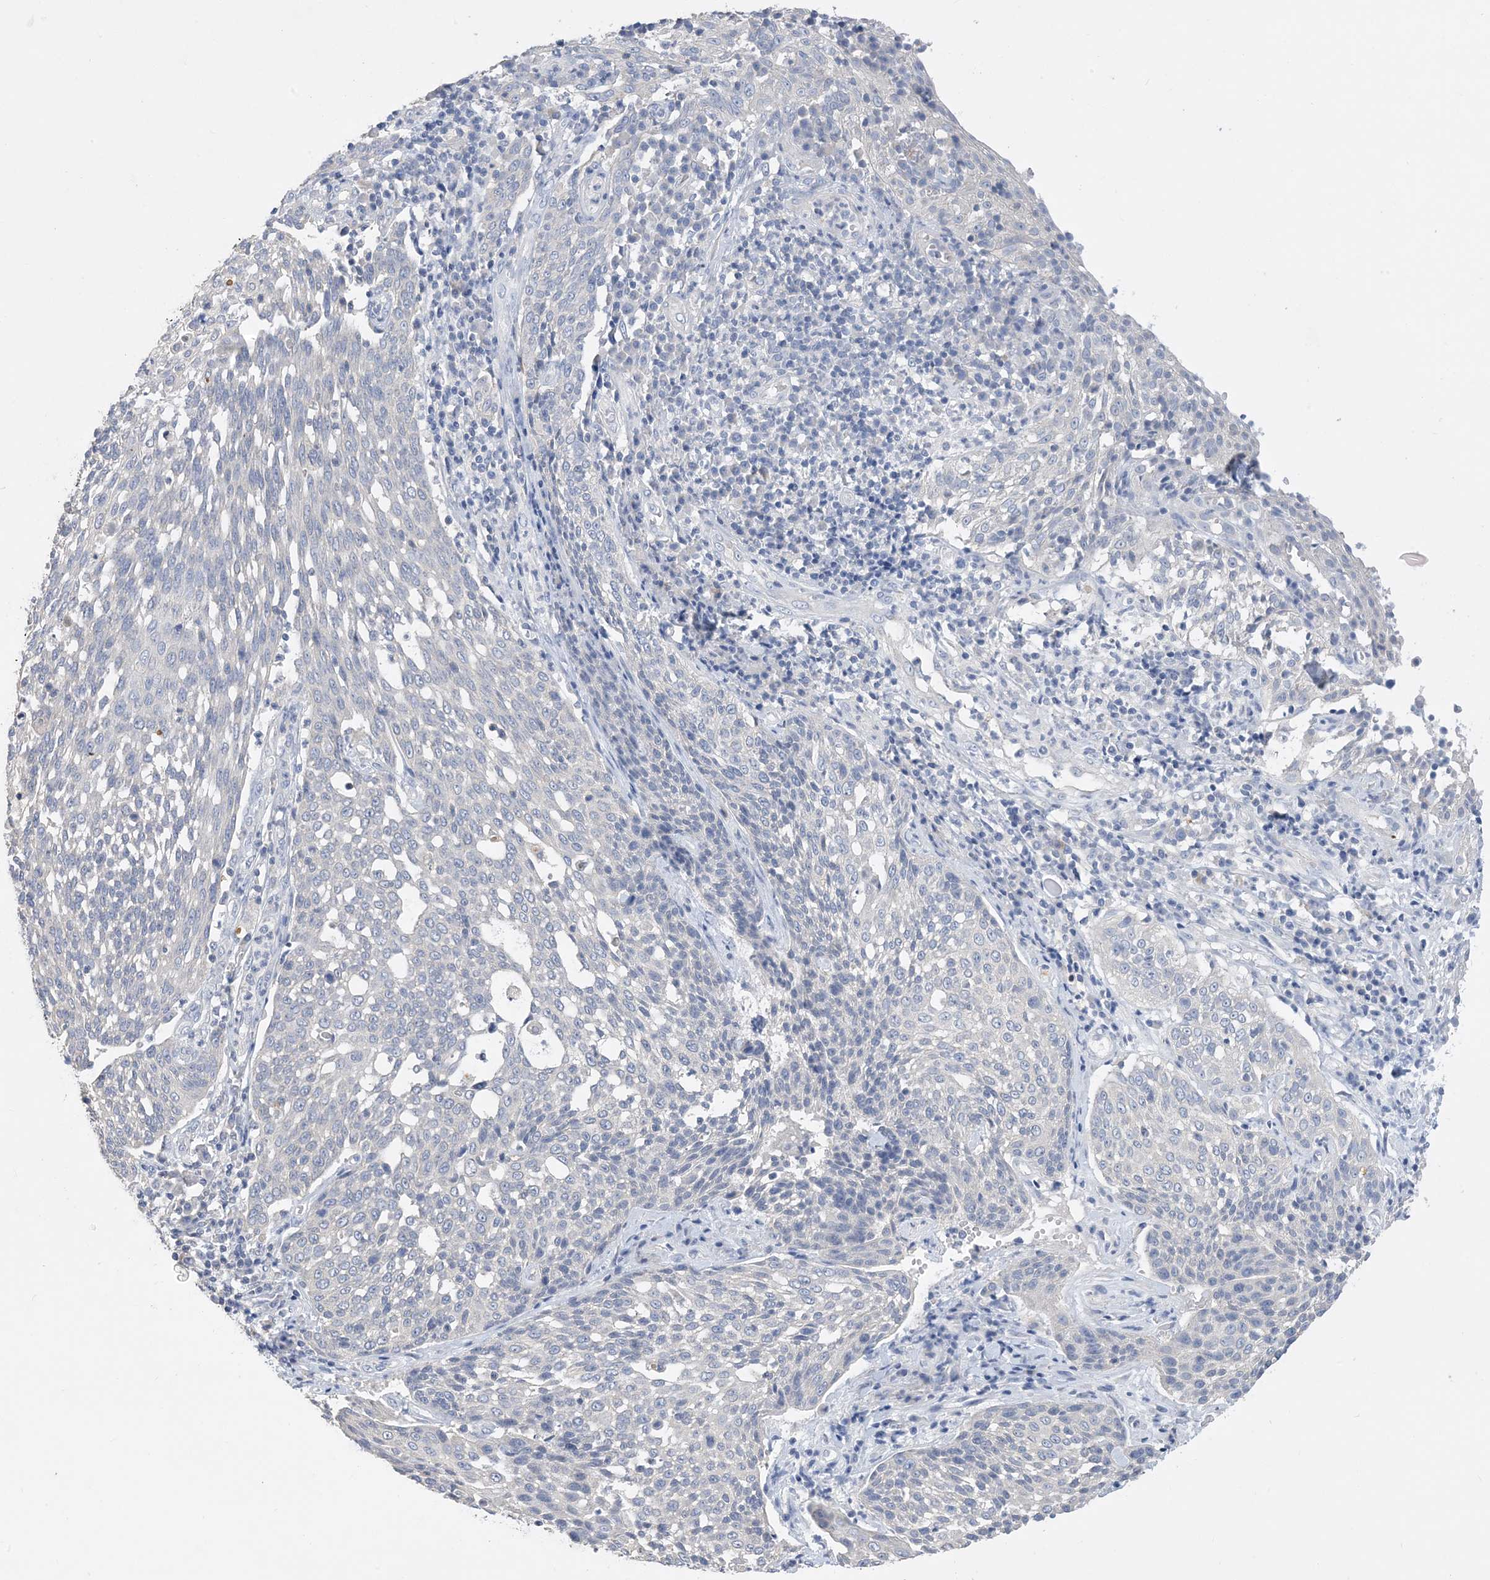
{"staining": {"intensity": "negative", "quantity": "none", "location": "none"}, "tissue": "cervical cancer", "cell_type": "Tumor cells", "image_type": "cancer", "snomed": [{"axis": "morphology", "description": "Squamous cell carcinoma, NOS"}, {"axis": "topography", "description": "Cervix"}], "caption": "Tumor cells are negative for protein expression in human cervical squamous cell carcinoma.", "gene": "KPRP", "patient": {"sex": "female", "age": 34}}